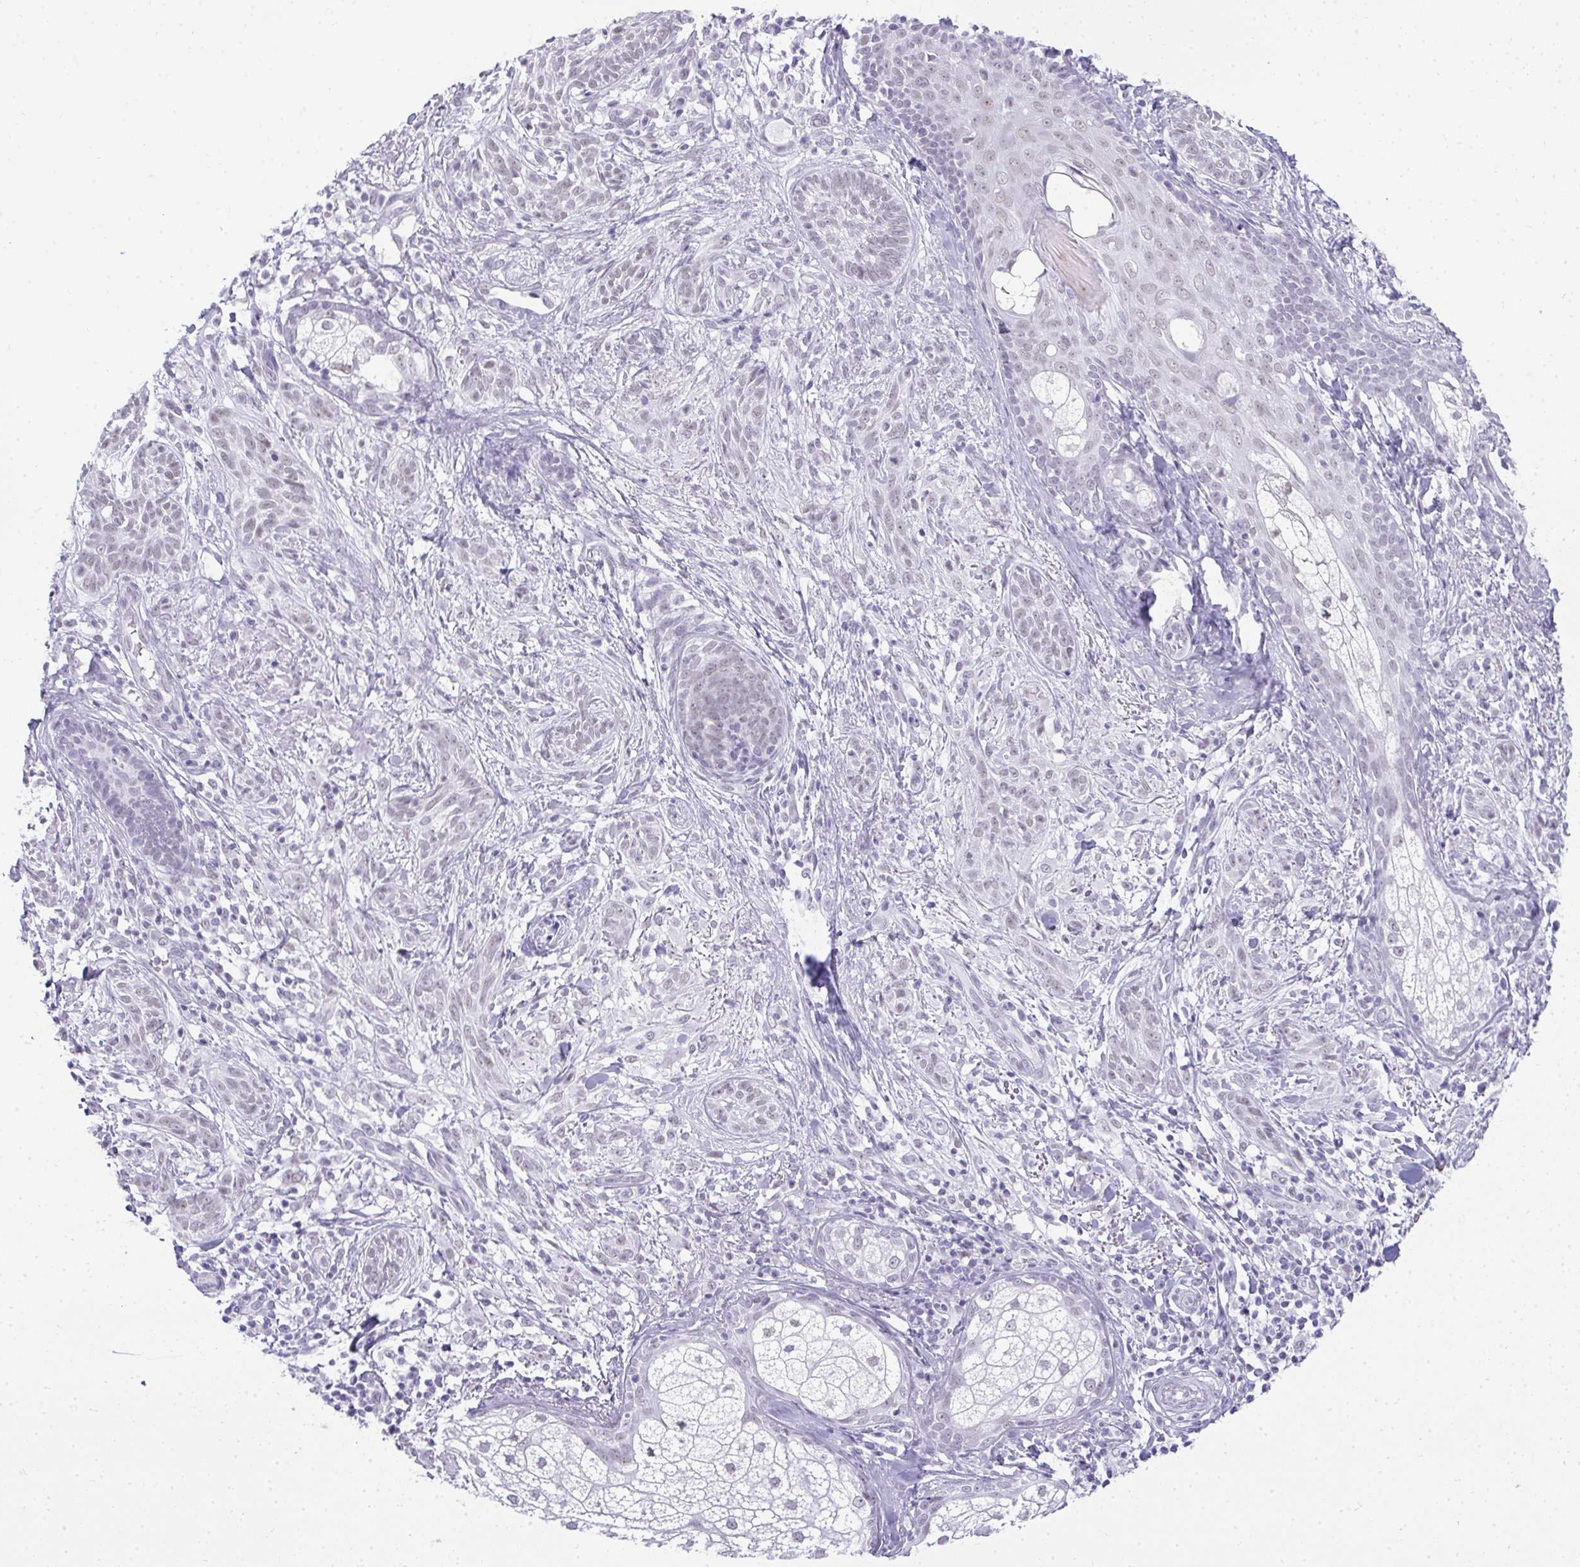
{"staining": {"intensity": "weak", "quantity": "<25%", "location": "nuclear"}, "tissue": "skin cancer", "cell_type": "Tumor cells", "image_type": "cancer", "snomed": [{"axis": "morphology", "description": "Basal cell carcinoma"}, {"axis": "topography", "description": "Skin"}], "caption": "The image shows no staining of tumor cells in basal cell carcinoma (skin).", "gene": "PLA2G1B", "patient": {"sex": "male", "age": 75}}